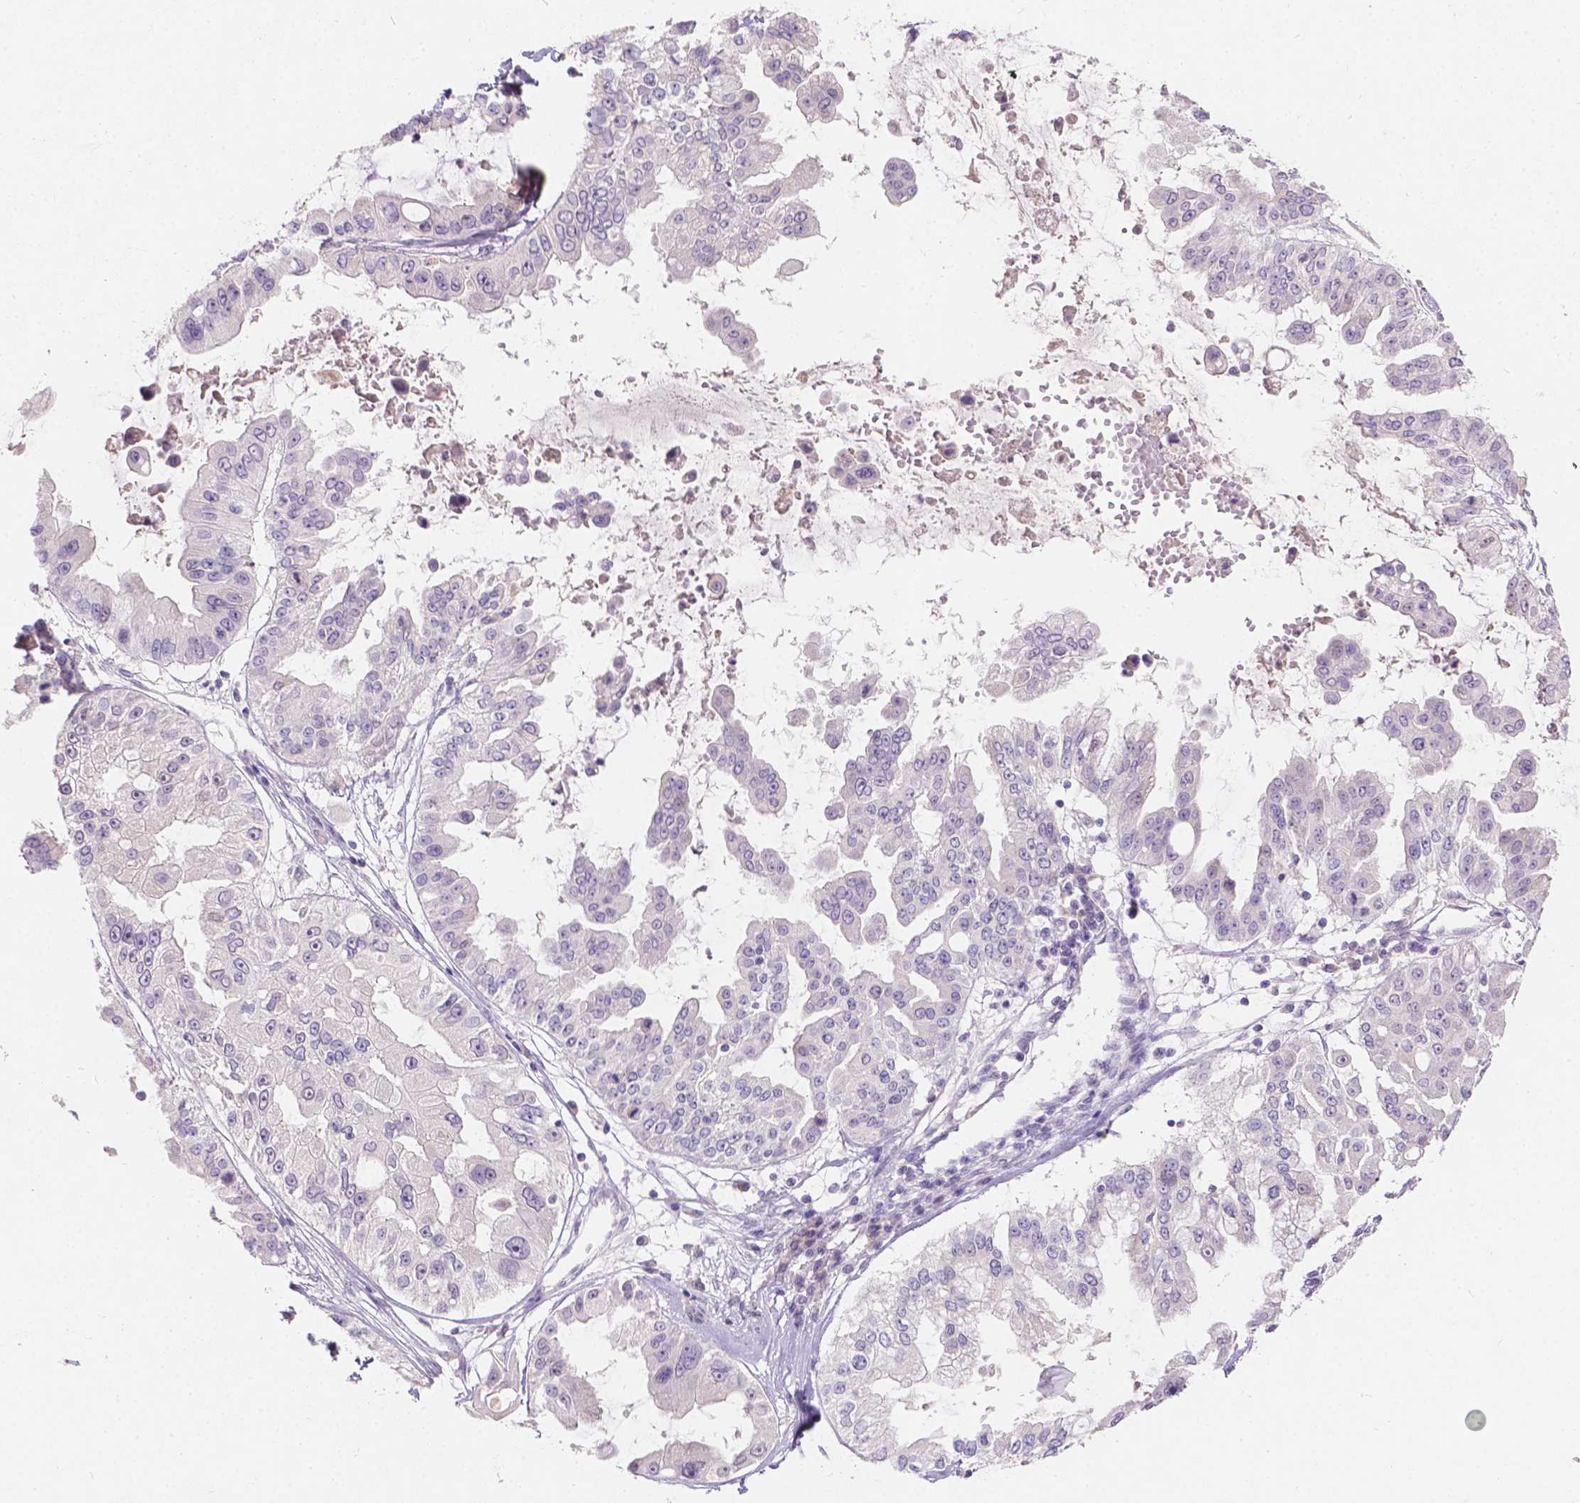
{"staining": {"intensity": "negative", "quantity": "none", "location": "none"}, "tissue": "ovarian cancer", "cell_type": "Tumor cells", "image_type": "cancer", "snomed": [{"axis": "morphology", "description": "Cystadenocarcinoma, serous, NOS"}, {"axis": "topography", "description": "Ovary"}], "caption": "Ovarian cancer (serous cystadenocarcinoma) was stained to show a protein in brown. There is no significant staining in tumor cells.", "gene": "DCAF4L1", "patient": {"sex": "female", "age": 56}}